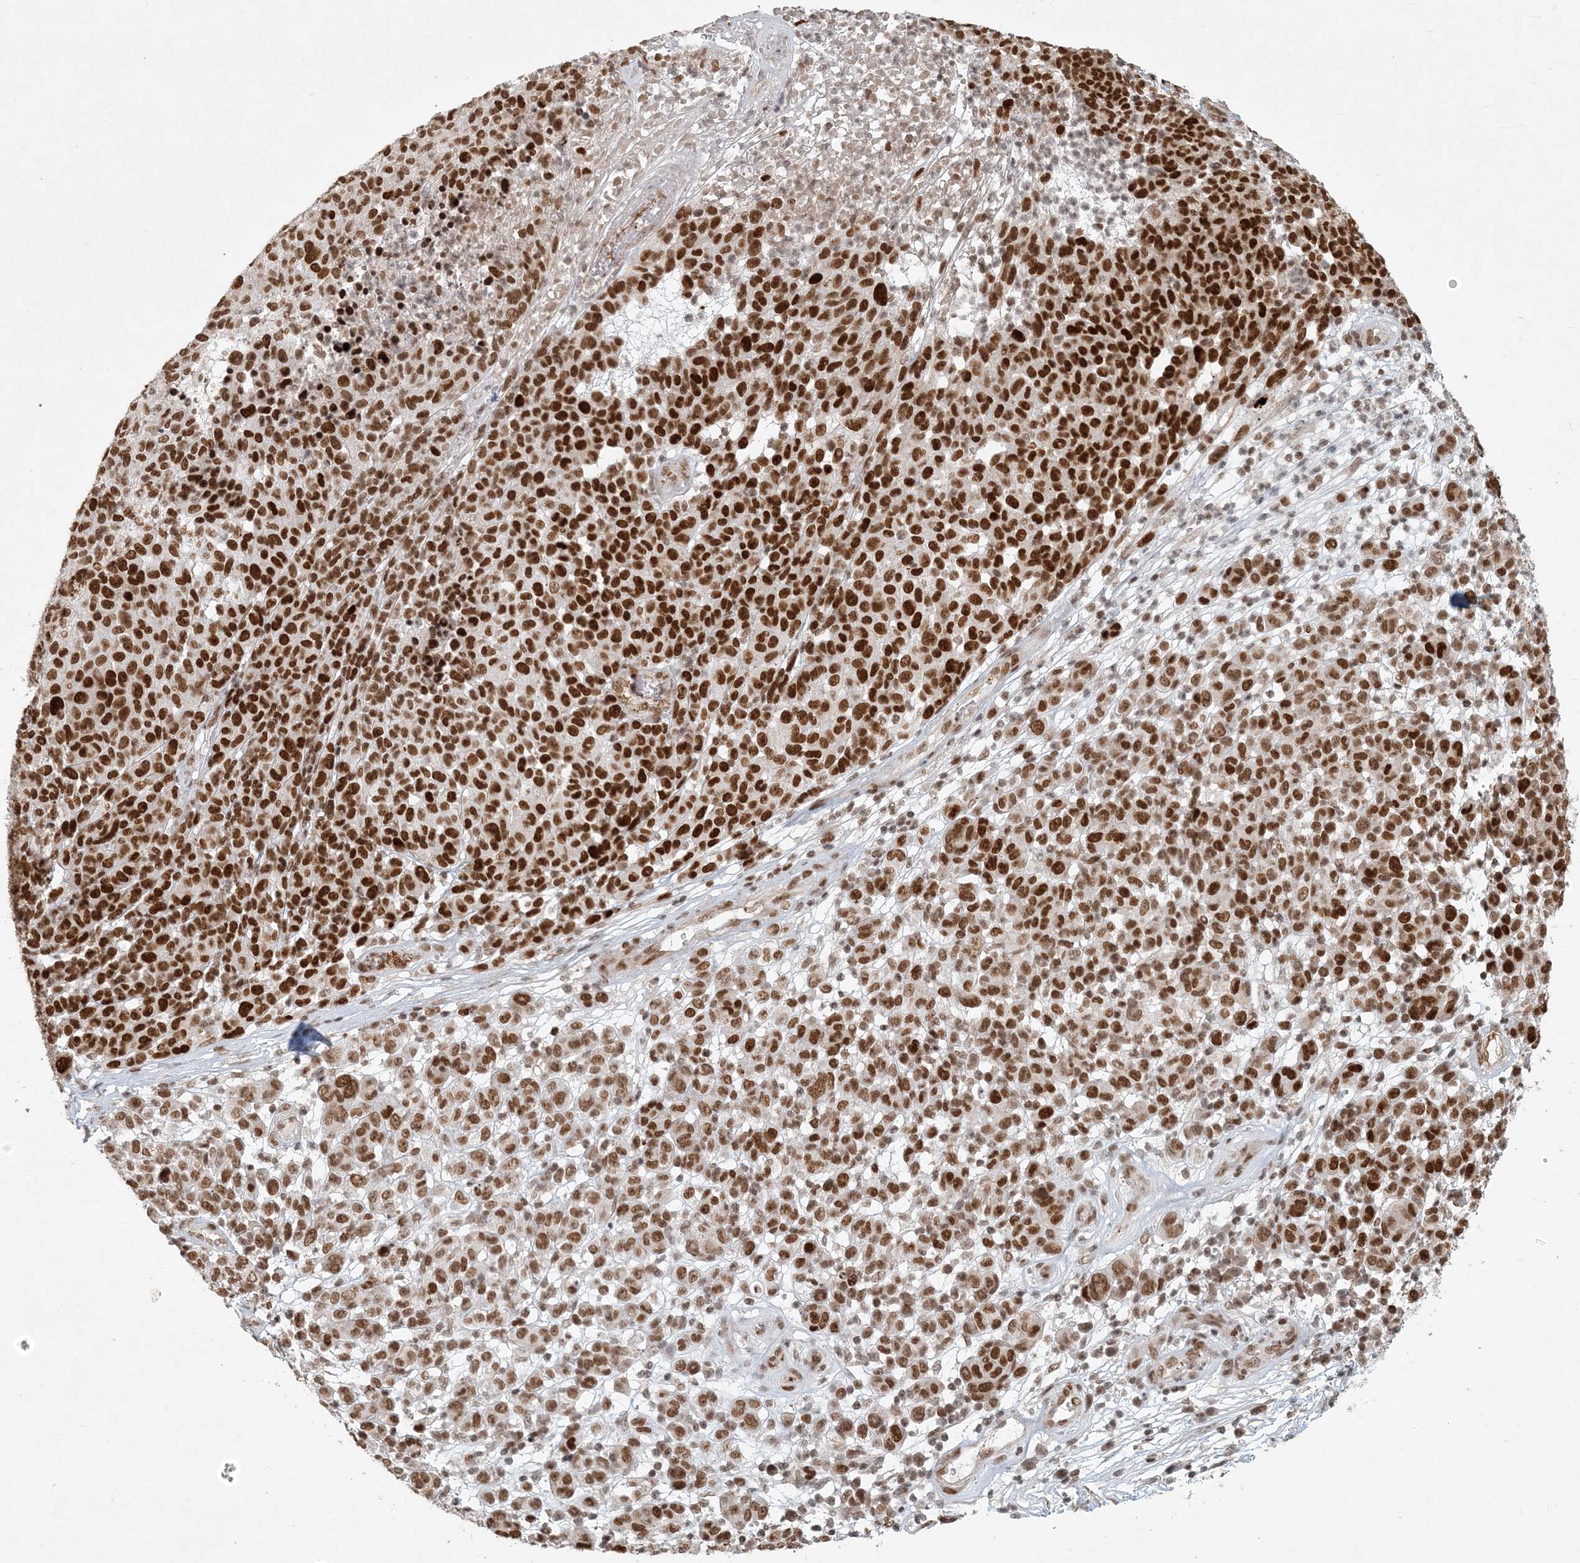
{"staining": {"intensity": "strong", "quantity": ">75%", "location": "nuclear"}, "tissue": "melanoma", "cell_type": "Tumor cells", "image_type": "cancer", "snomed": [{"axis": "morphology", "description": "Malignant melanoma, NOS"}, {"axis": "topography", "description": "Skin"}], "caption": "IHC of human melanoma displays high levels of strong nuclear expression in approximately >75% of tumor cells. (IHC, brightfield microscopy, high magnification).", "gene": "BAZ1B", "patient": {"sex": "male", "age": 49}}